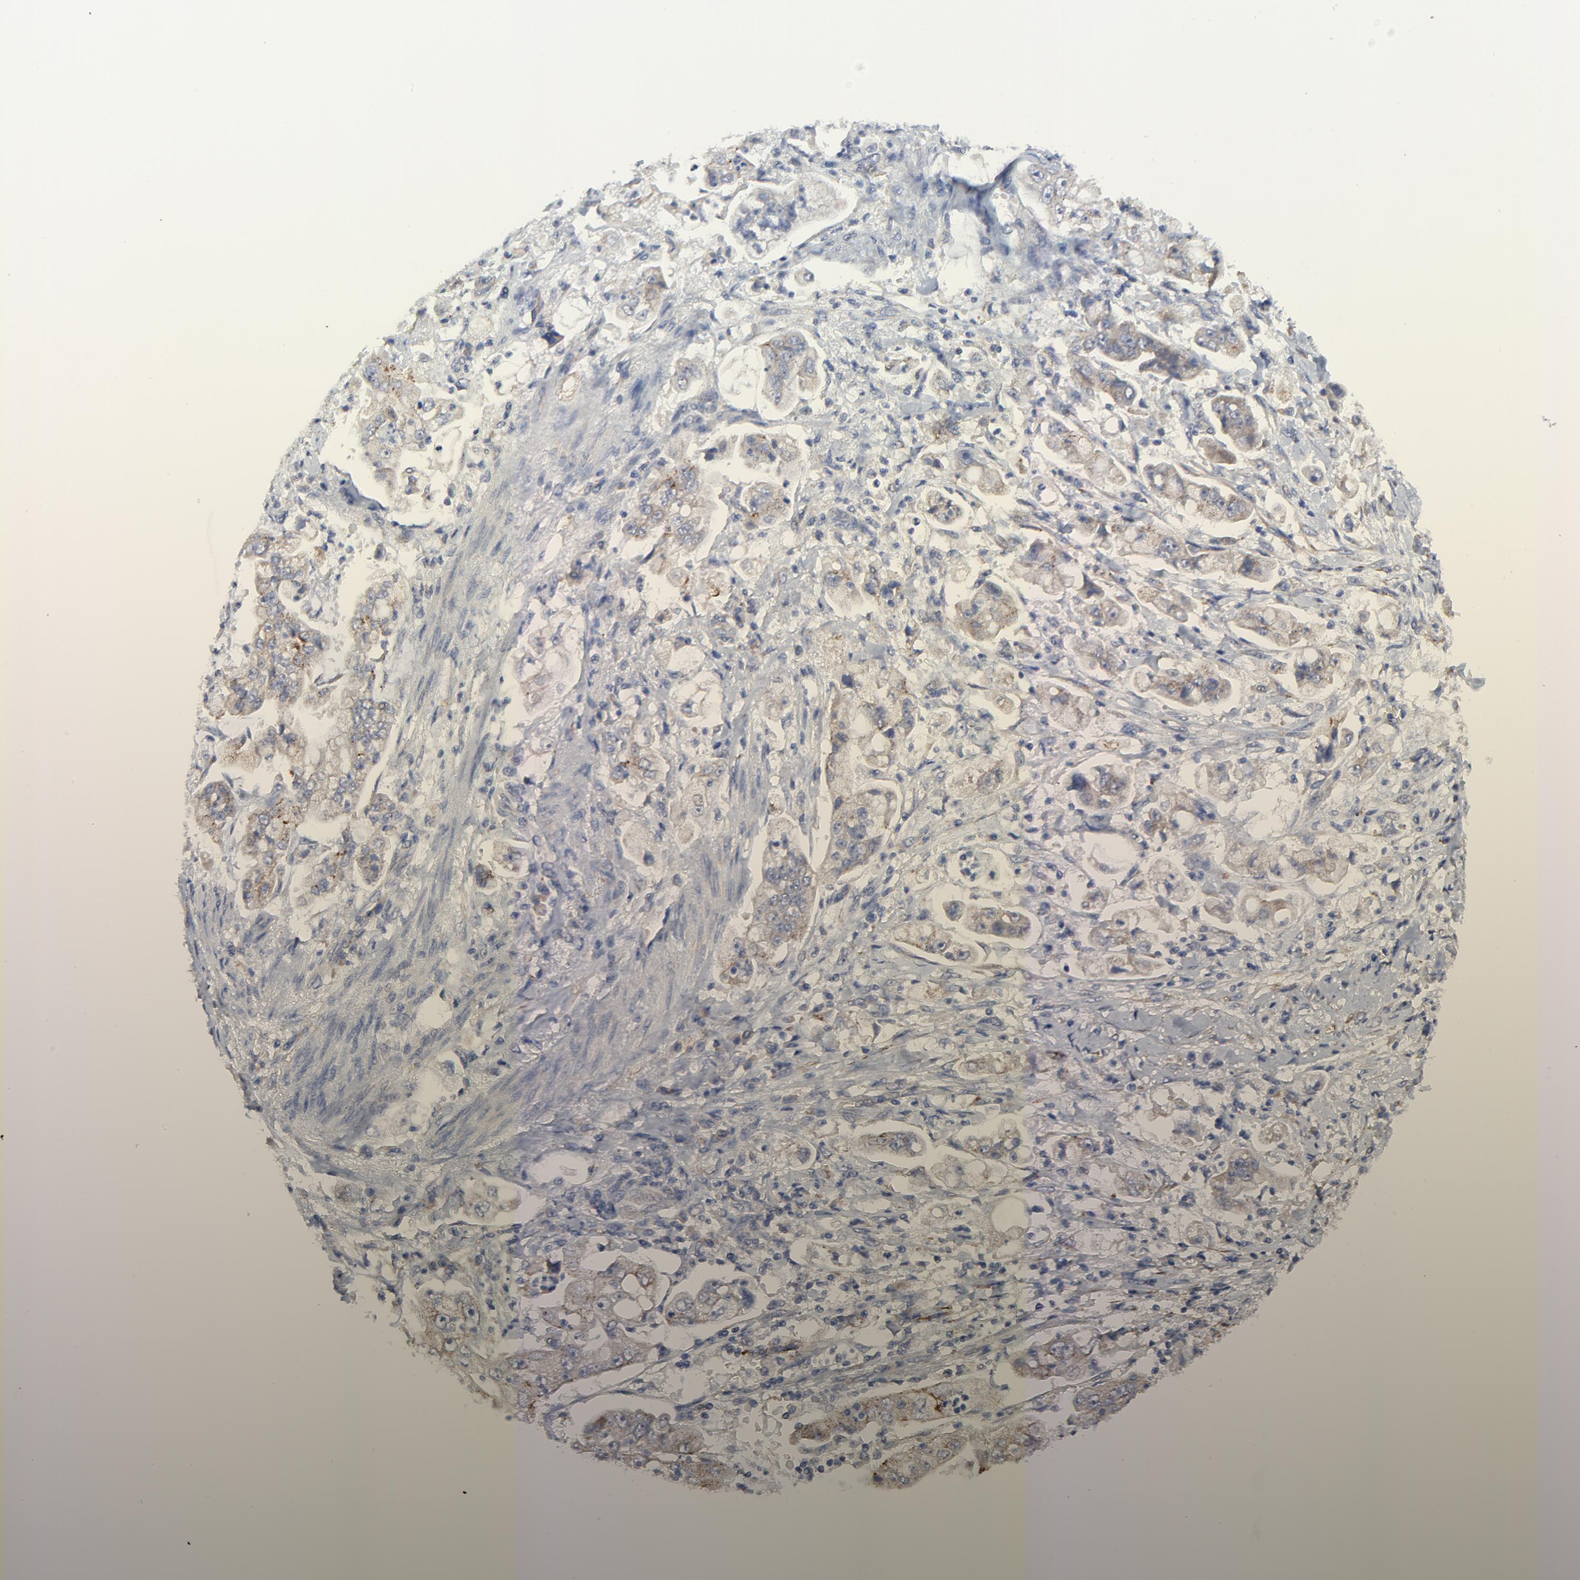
{"staining": {"intensity": "weak", "quantity": "25%-75%", "location": "cytoplasmic/membranous"}, "tissue": "stomach cancer", "cell_type": "Tumor cells", "image_type": "cancer", "snomed": [{"axis": "morphology", "description": "Adenocarcinoma, NOS"}, {"axis": "topography", "description": "Stomach"}], "caption": "Weak cytoplasmic/membranous expression for a protein is present in about 25%-75% of tumor cells of stomach cancer using IHC.", "gene": "DHRSX", "patient": {"sex": "male", "age": 62}}